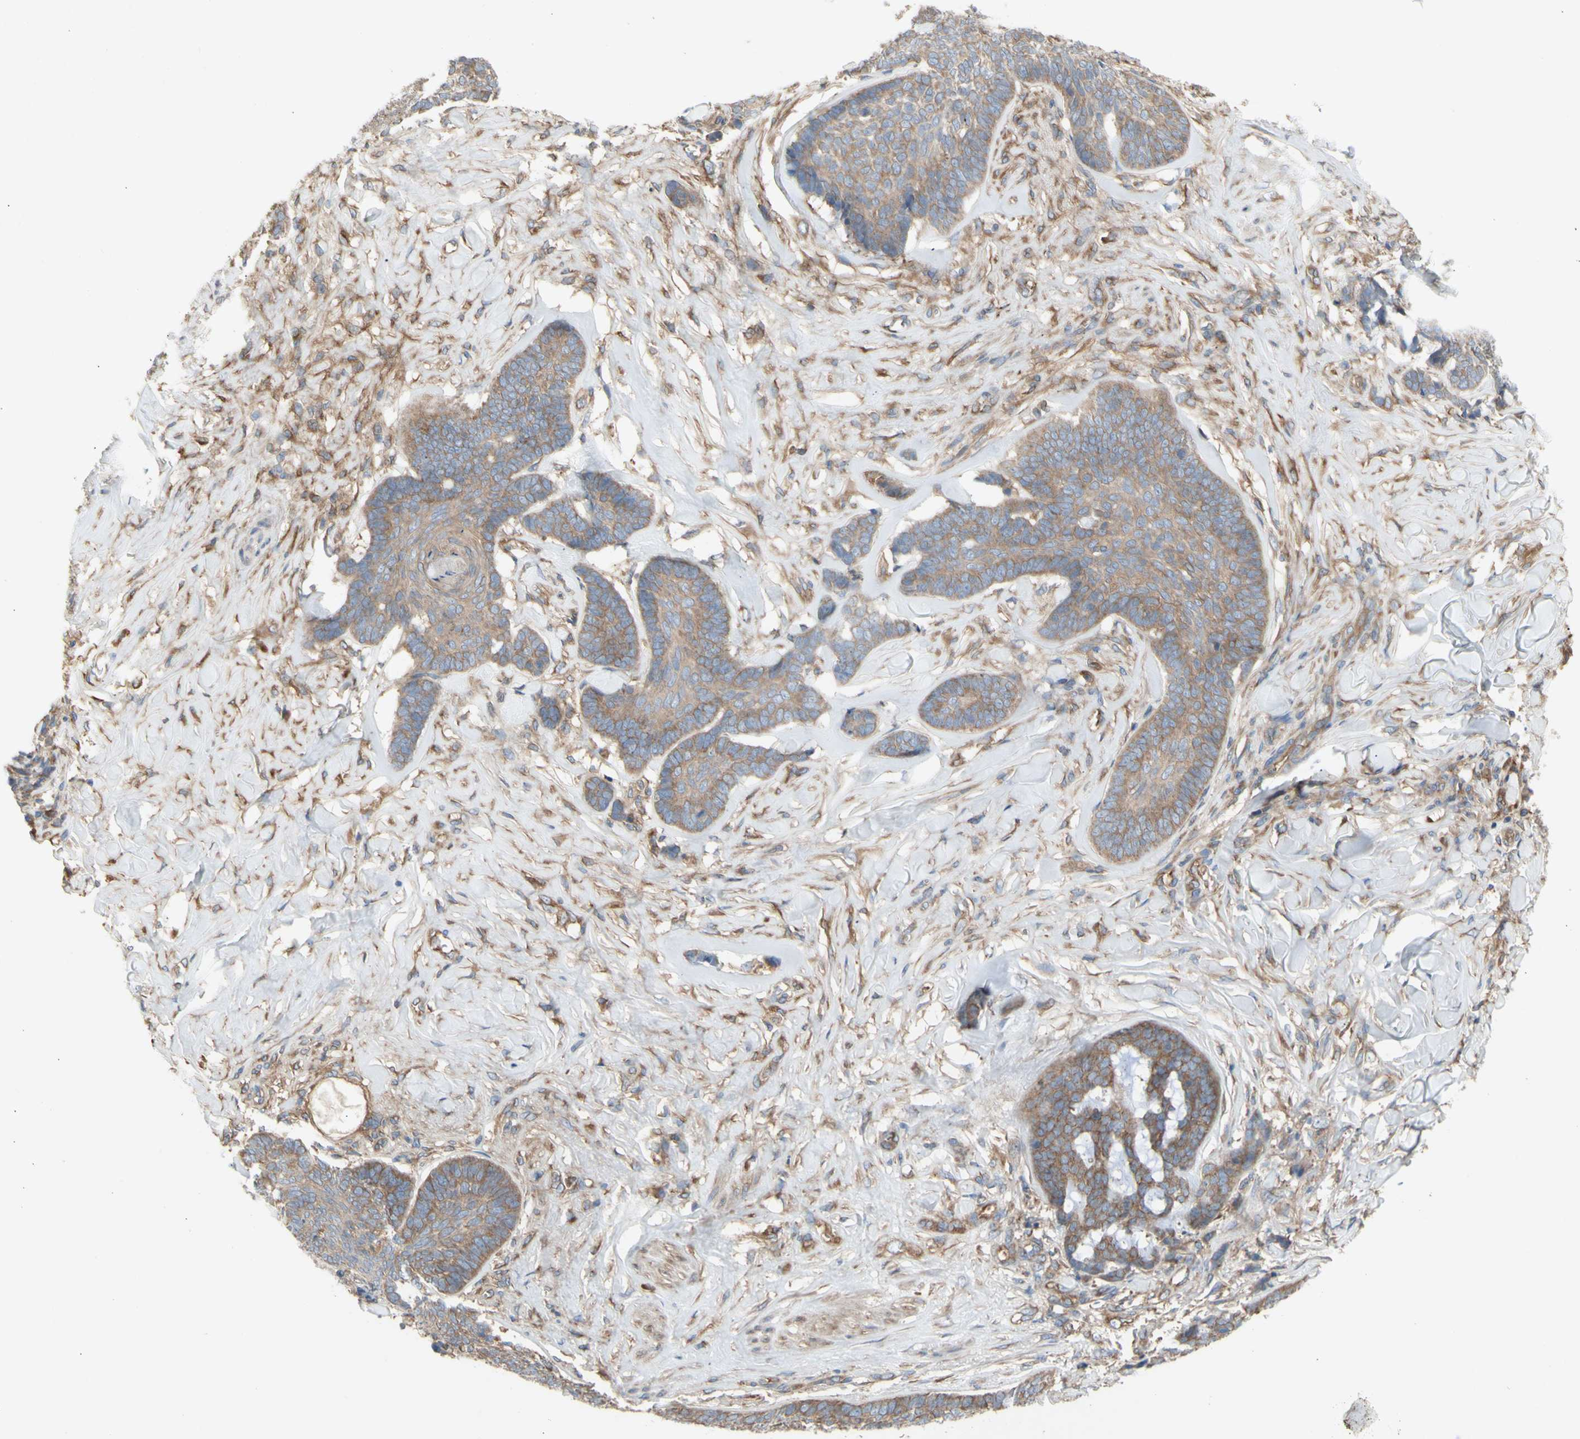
{"staining": {"intensity": "moderate", "quantity": "25%-75%", "location": "cytoplasmic/membranous"}, "tissue": "skin cancer", "cell_type": "Tumor cells", "image_type": "cancer", "snomed": [{"axis": "morphology", "description": "Basal cell carcinoma"}, {"axis": "topography", "description": "Skin"}], "caption": "Immunohistochemical staining of human skin cancer shows medium levels of moderate cytoplasmic/membranous positivity in about 25%-75% of tumor cells. (Stains: DAB in brown, nuclei in blue, Microscopy: brightfield microscopy at high magnification).", "gene": "KLC1", "patient": {"sex": "male", "age": 84}}